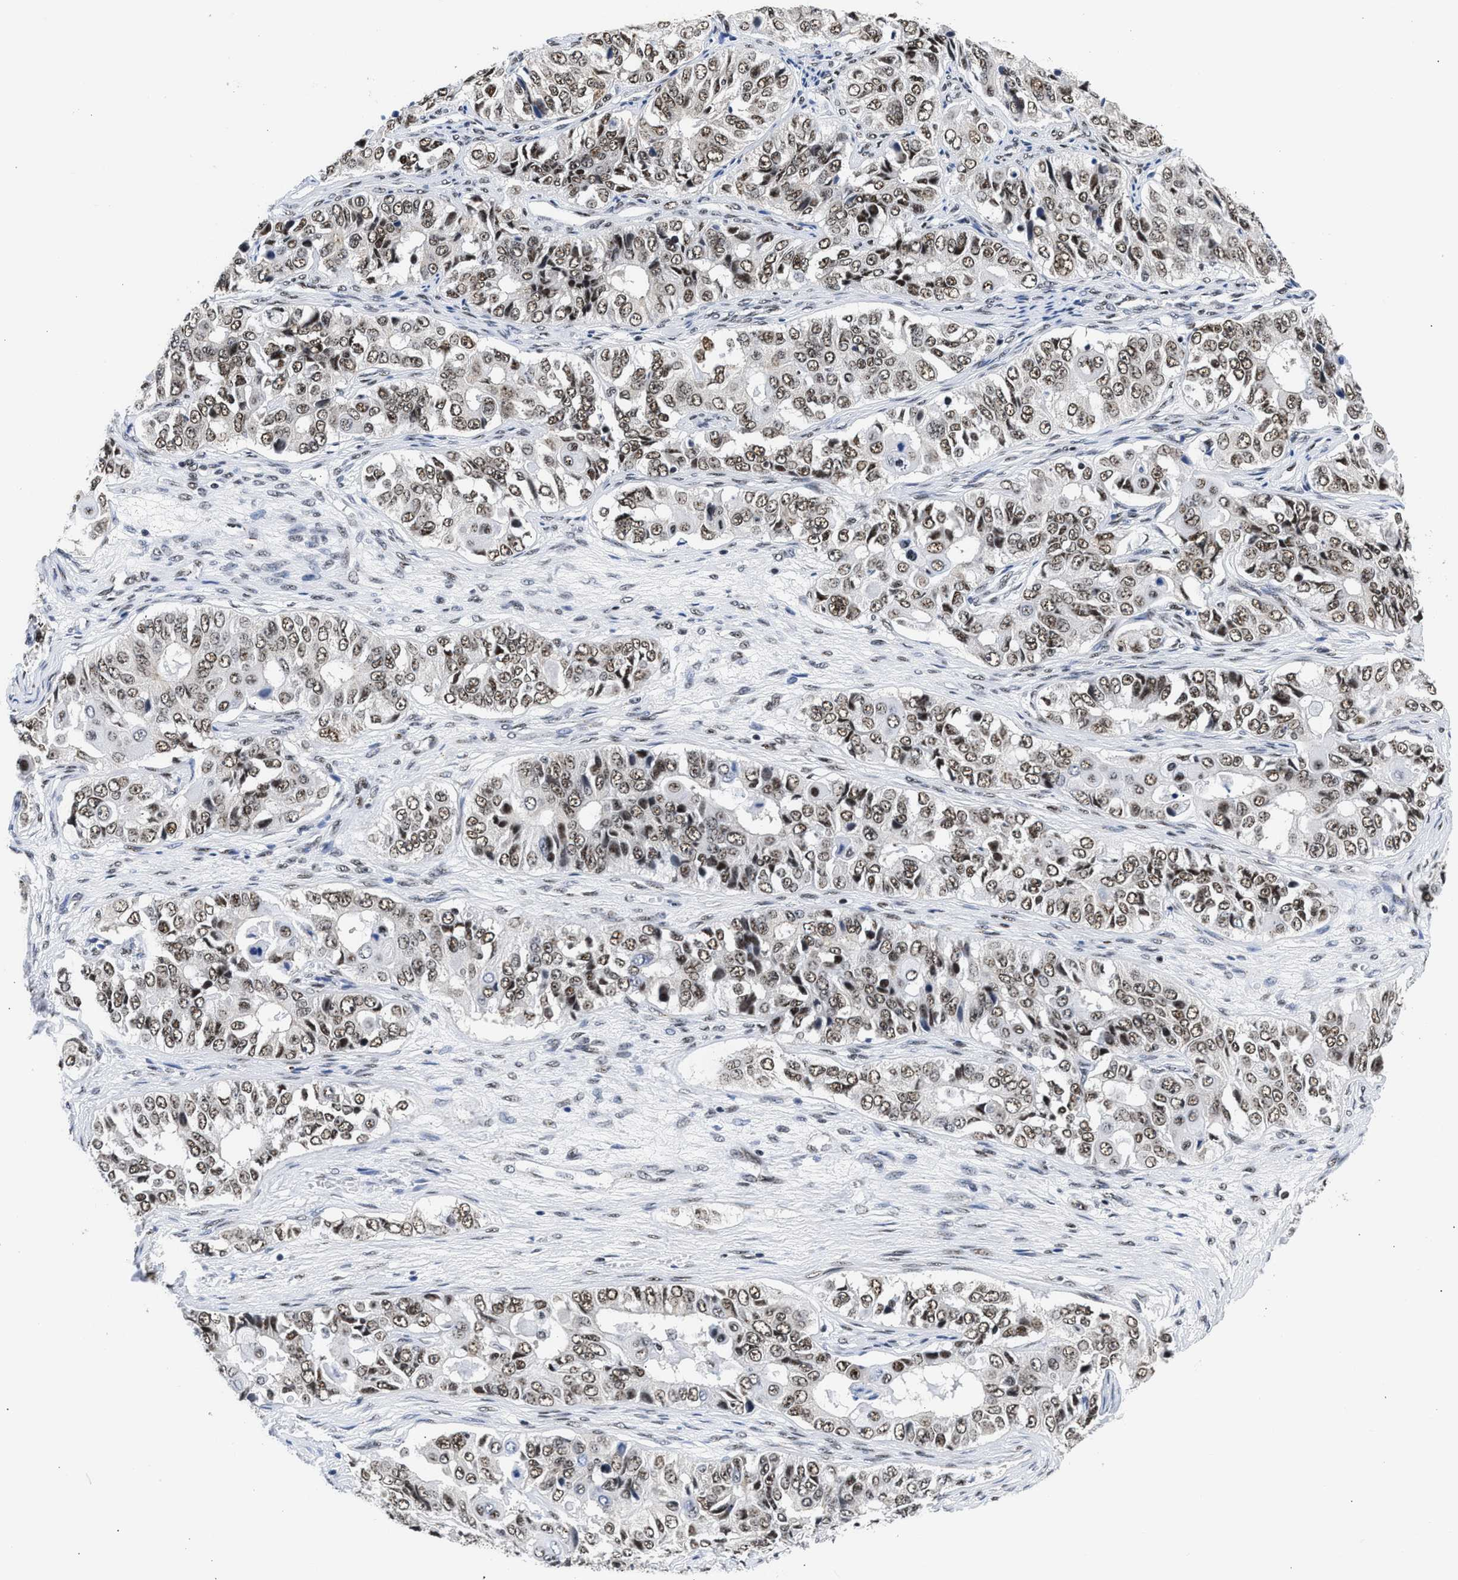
{"staining": {"intensity": "moderate", "quantity": ">75%", "location": "nuclear"}, "tissue": "ovarian cancer", "cell_type": "Tumor cells", "image_type": "cancer", "snomed": [{"axis": "morphology", "description": "Carcinoma, endometroid"}, {"axis": "topography", "description": "Ovary"}], "caption": "Immunohistochemical staining of human ovarian cancer (endometroid carcinoma) reveals medium levels of moderate nuclear expression in approximately >75% of tumor cells.", "gene": "RBM8A", "patient": {"sex": "female", "age": 51}}